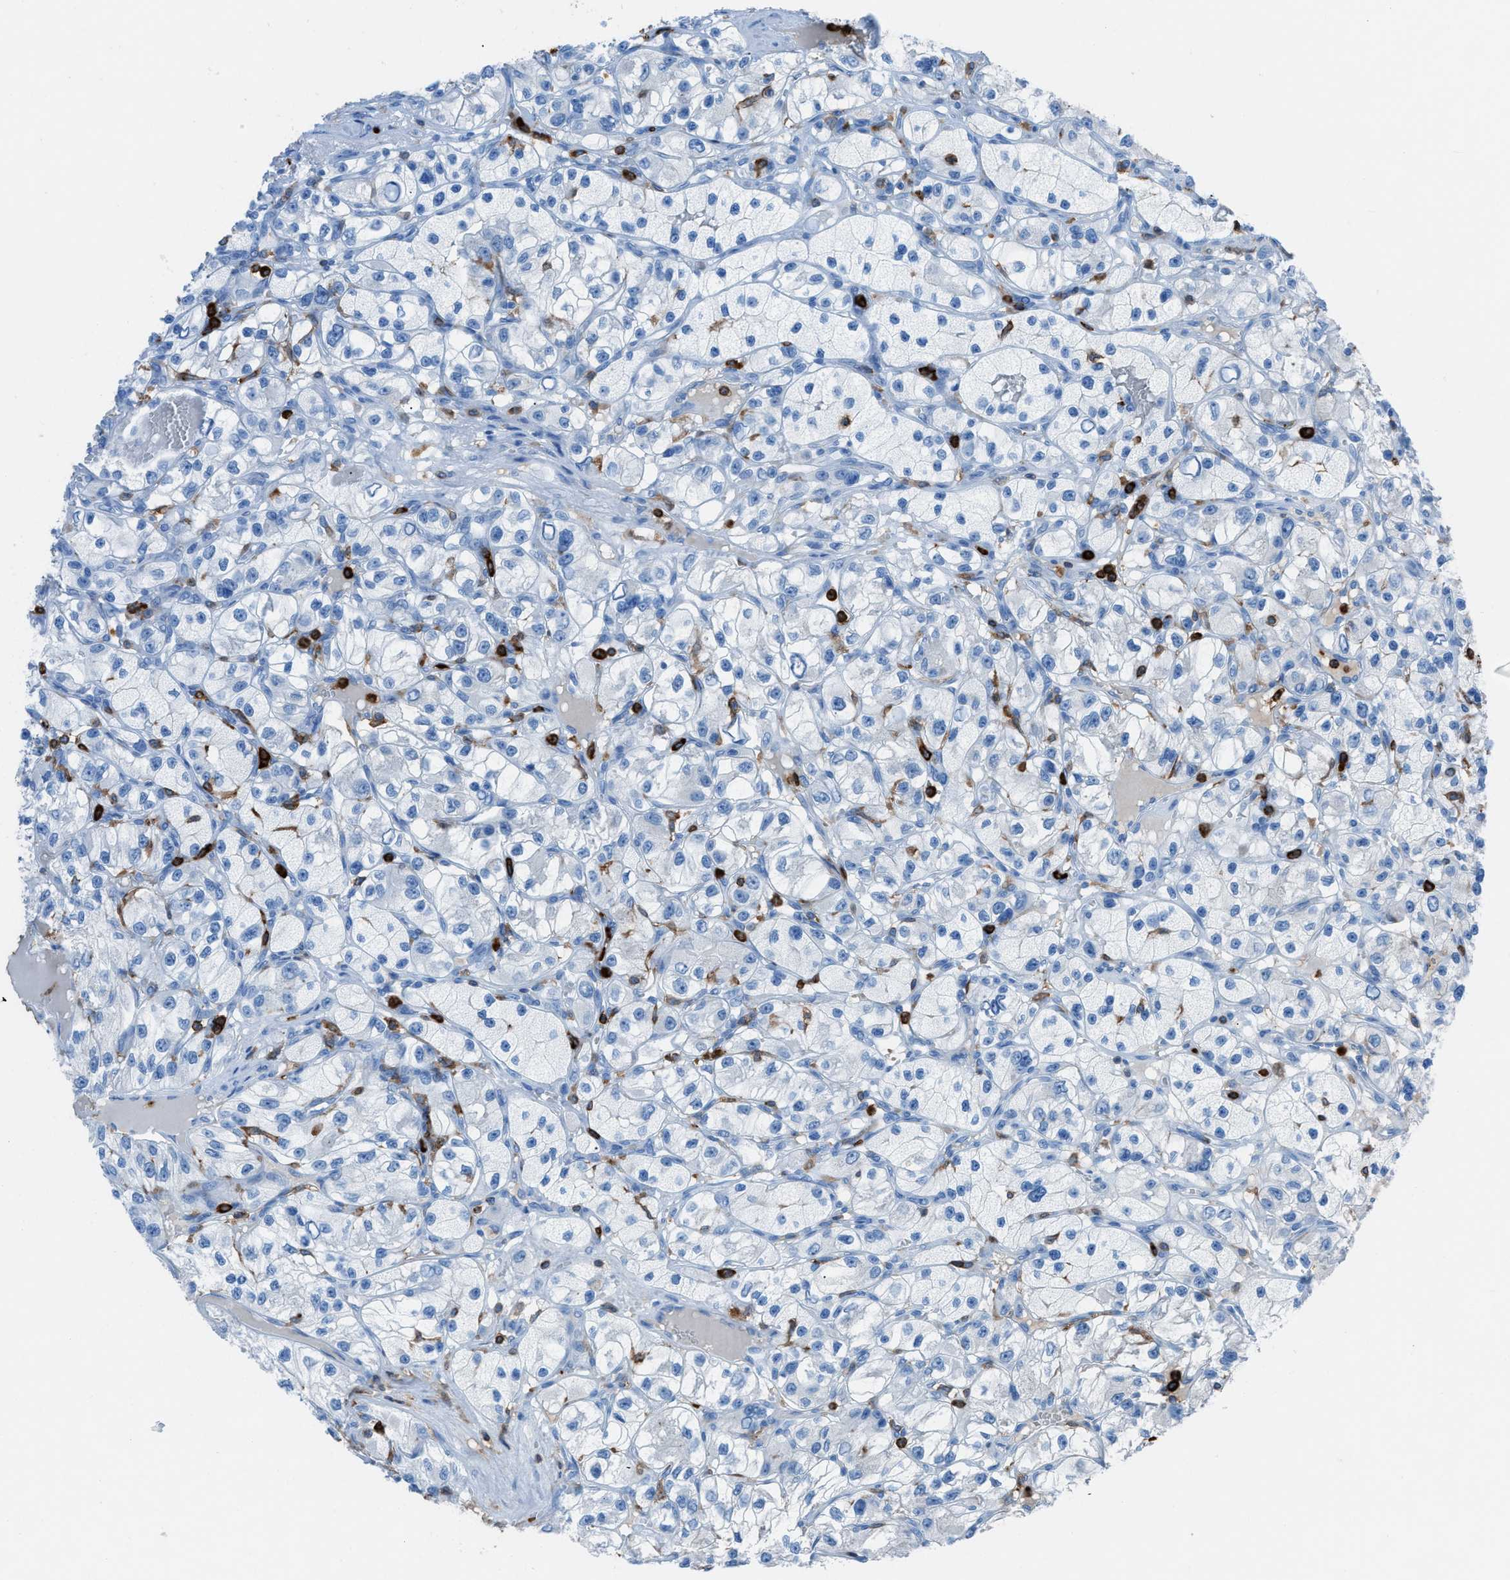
{"staining": {"intensity": "negative", "quantity": "none", "location": "none"}, "tissue": "renal cancer", "cell_type": "Tumor cells", "image_type": "cancer", "snomed": [{"axis": "morphology", "description": "Adenocarcinoma, NOS"}, {"axis": "topography", "description": "Kidney"}], "caption": "Micrograph shows no significant protein expression in tumor cells of adenocarcinoma (renal).", "gene": "ITGB2", "patient": {"sex": "female", "age": 57}}